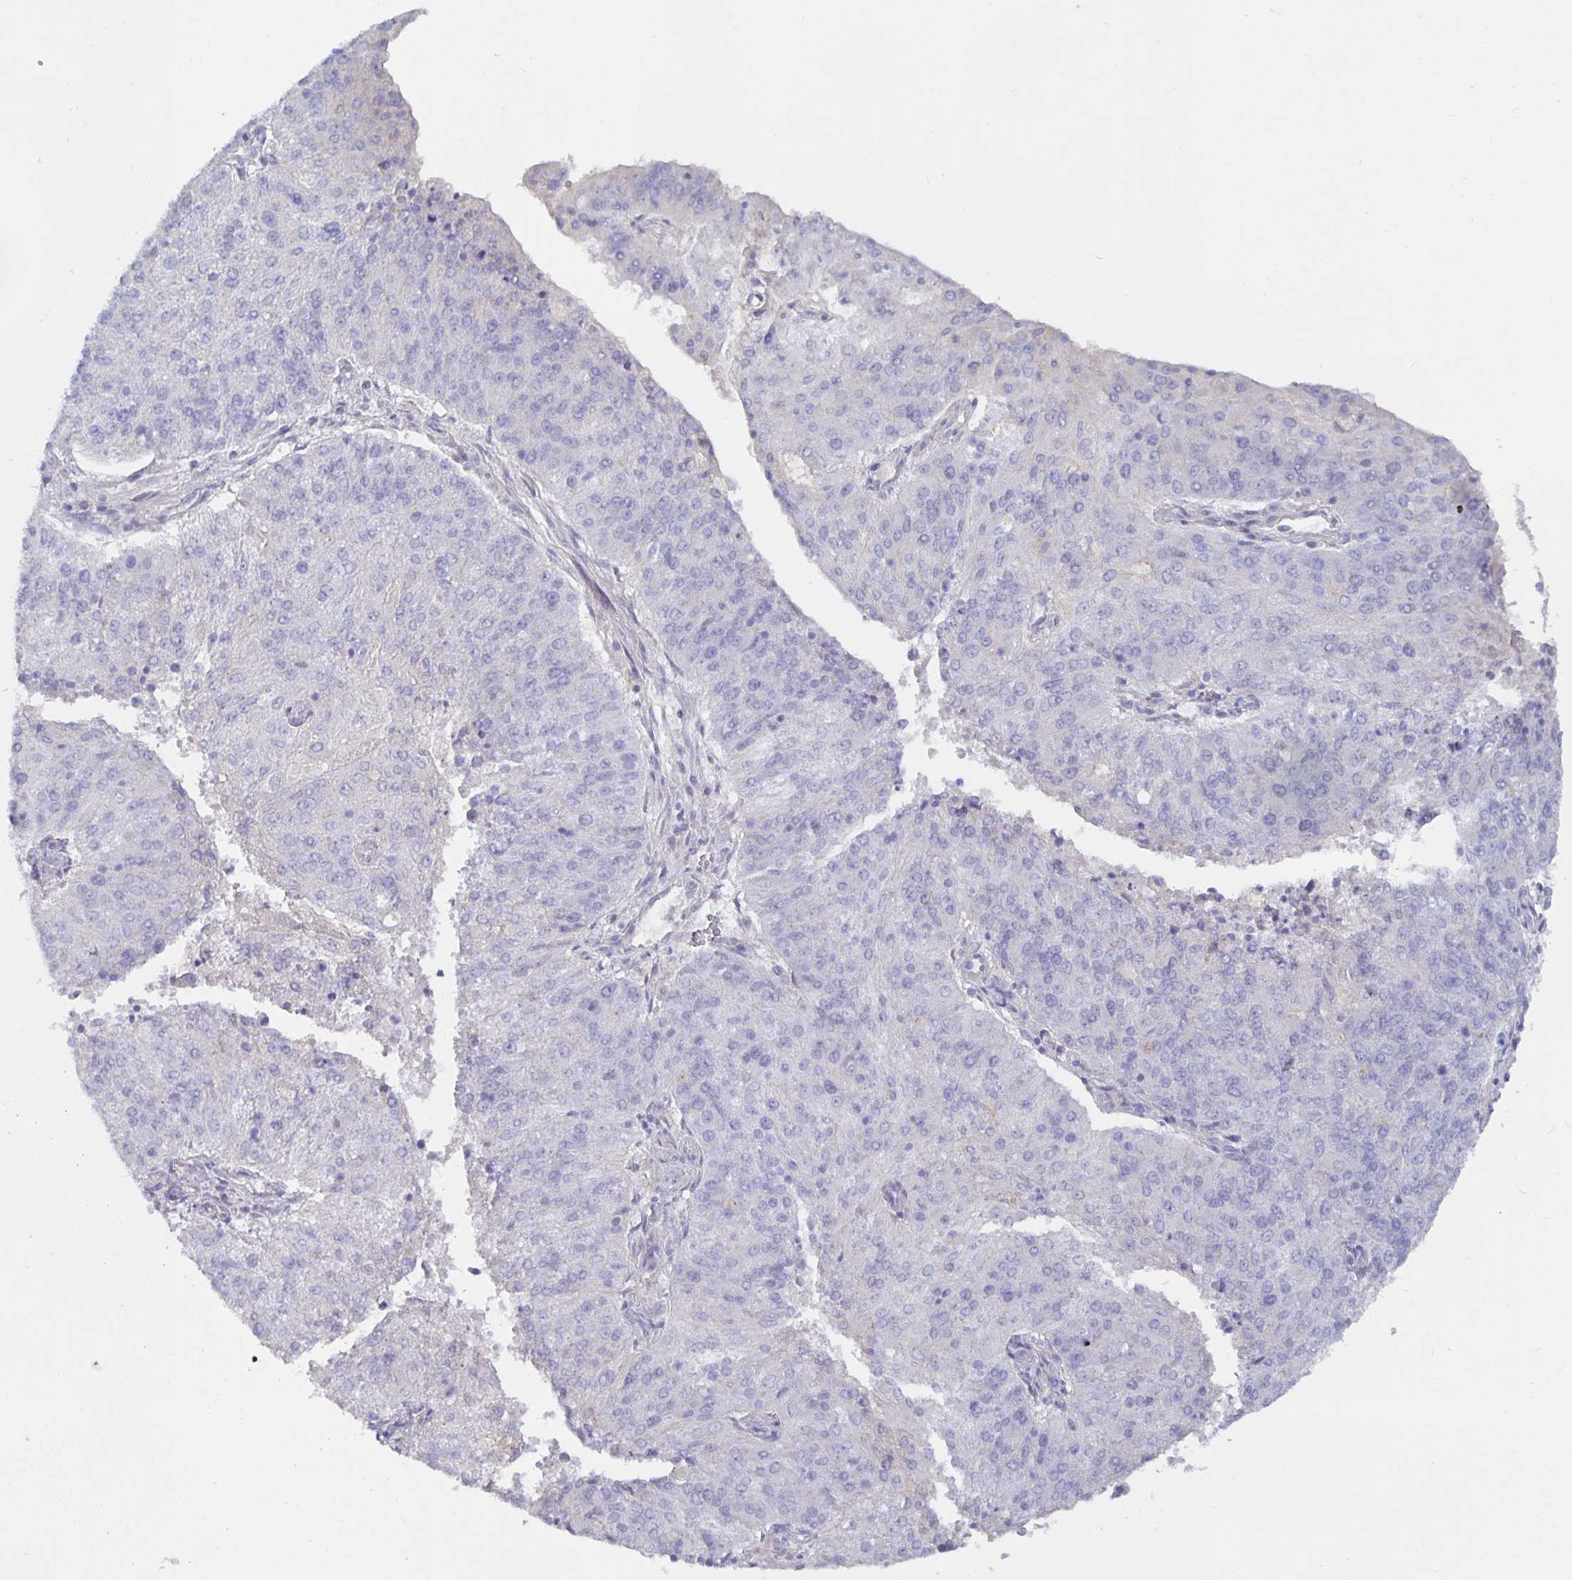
{"staining": {"intensity": "negative", "quantity": "none", "location": "none"}, "tissue": "endometrial cancer", "cell_type": "Tumor cells", "image_type": "cancer", "snomed": [{"axis": "morphology", "description": "Adenocarcinoma, NOS"}, {"axis": "topography", "description": "Endometrium"}], "caption": "Tumor cells show no significant staining in adenocarcinoma (endometrial).", "gene": "METTL22", "patient": {"sex": "female", "age": 82}}